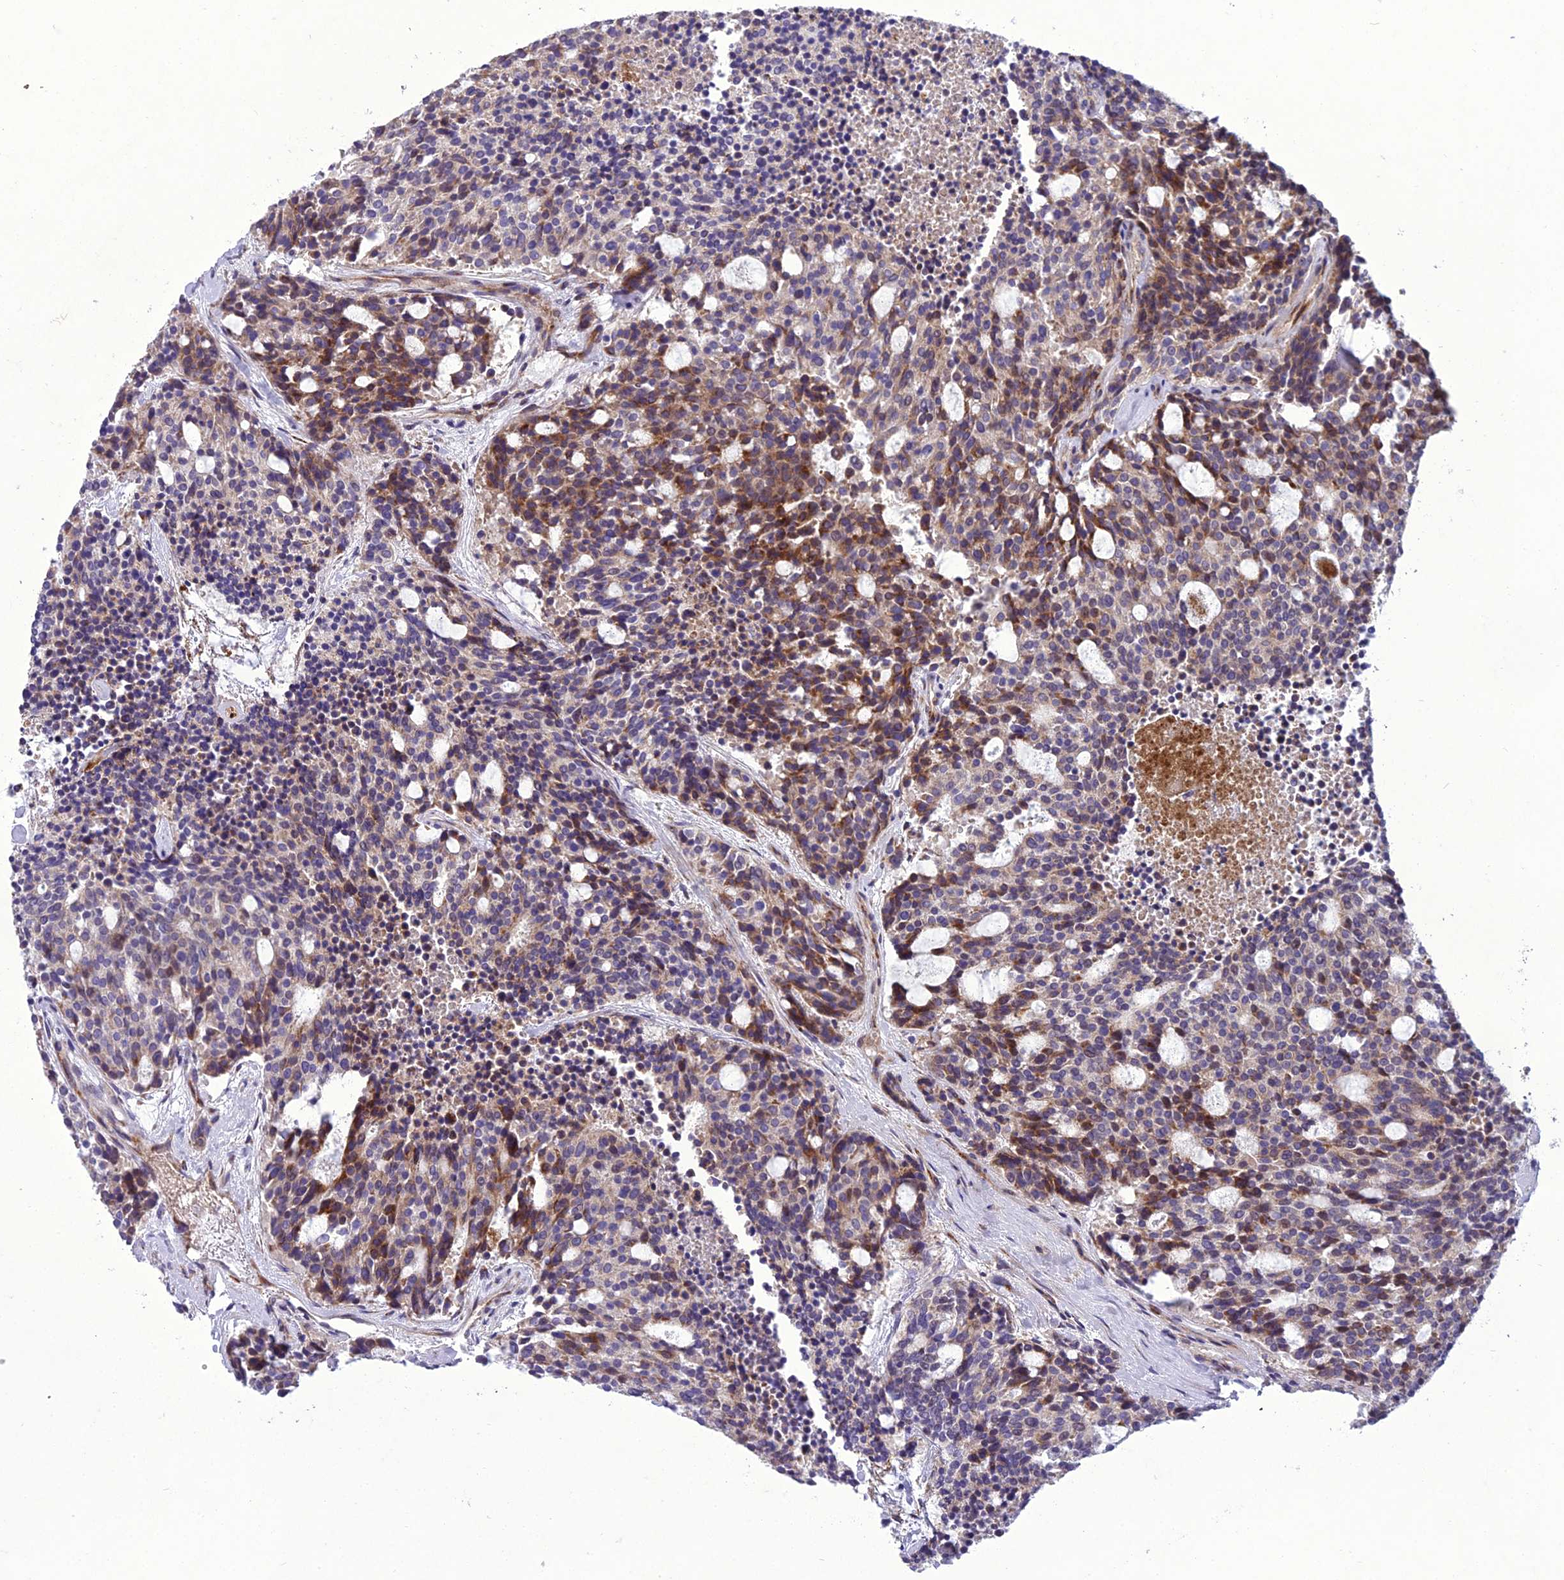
{"staining": {"intensity": "moderate", "quantity": "<25%", "location": "cytoplasmic/membranous"}, "tissue": "carcinoid", "cell_type": "Tumor cells", "image_type": "cancer", "snomed": [{"axis": "morphology", "description": "Carcinoid, malignant, NOS"}, {"axis": "topography", "description": "Pancreas"}], "caption": "Carcinoid stained with a protein marker demonstrates moderate staining in tumor cells.", "gene": "ADIPOR2", "patient": {"sex": "female", "age": 54}}